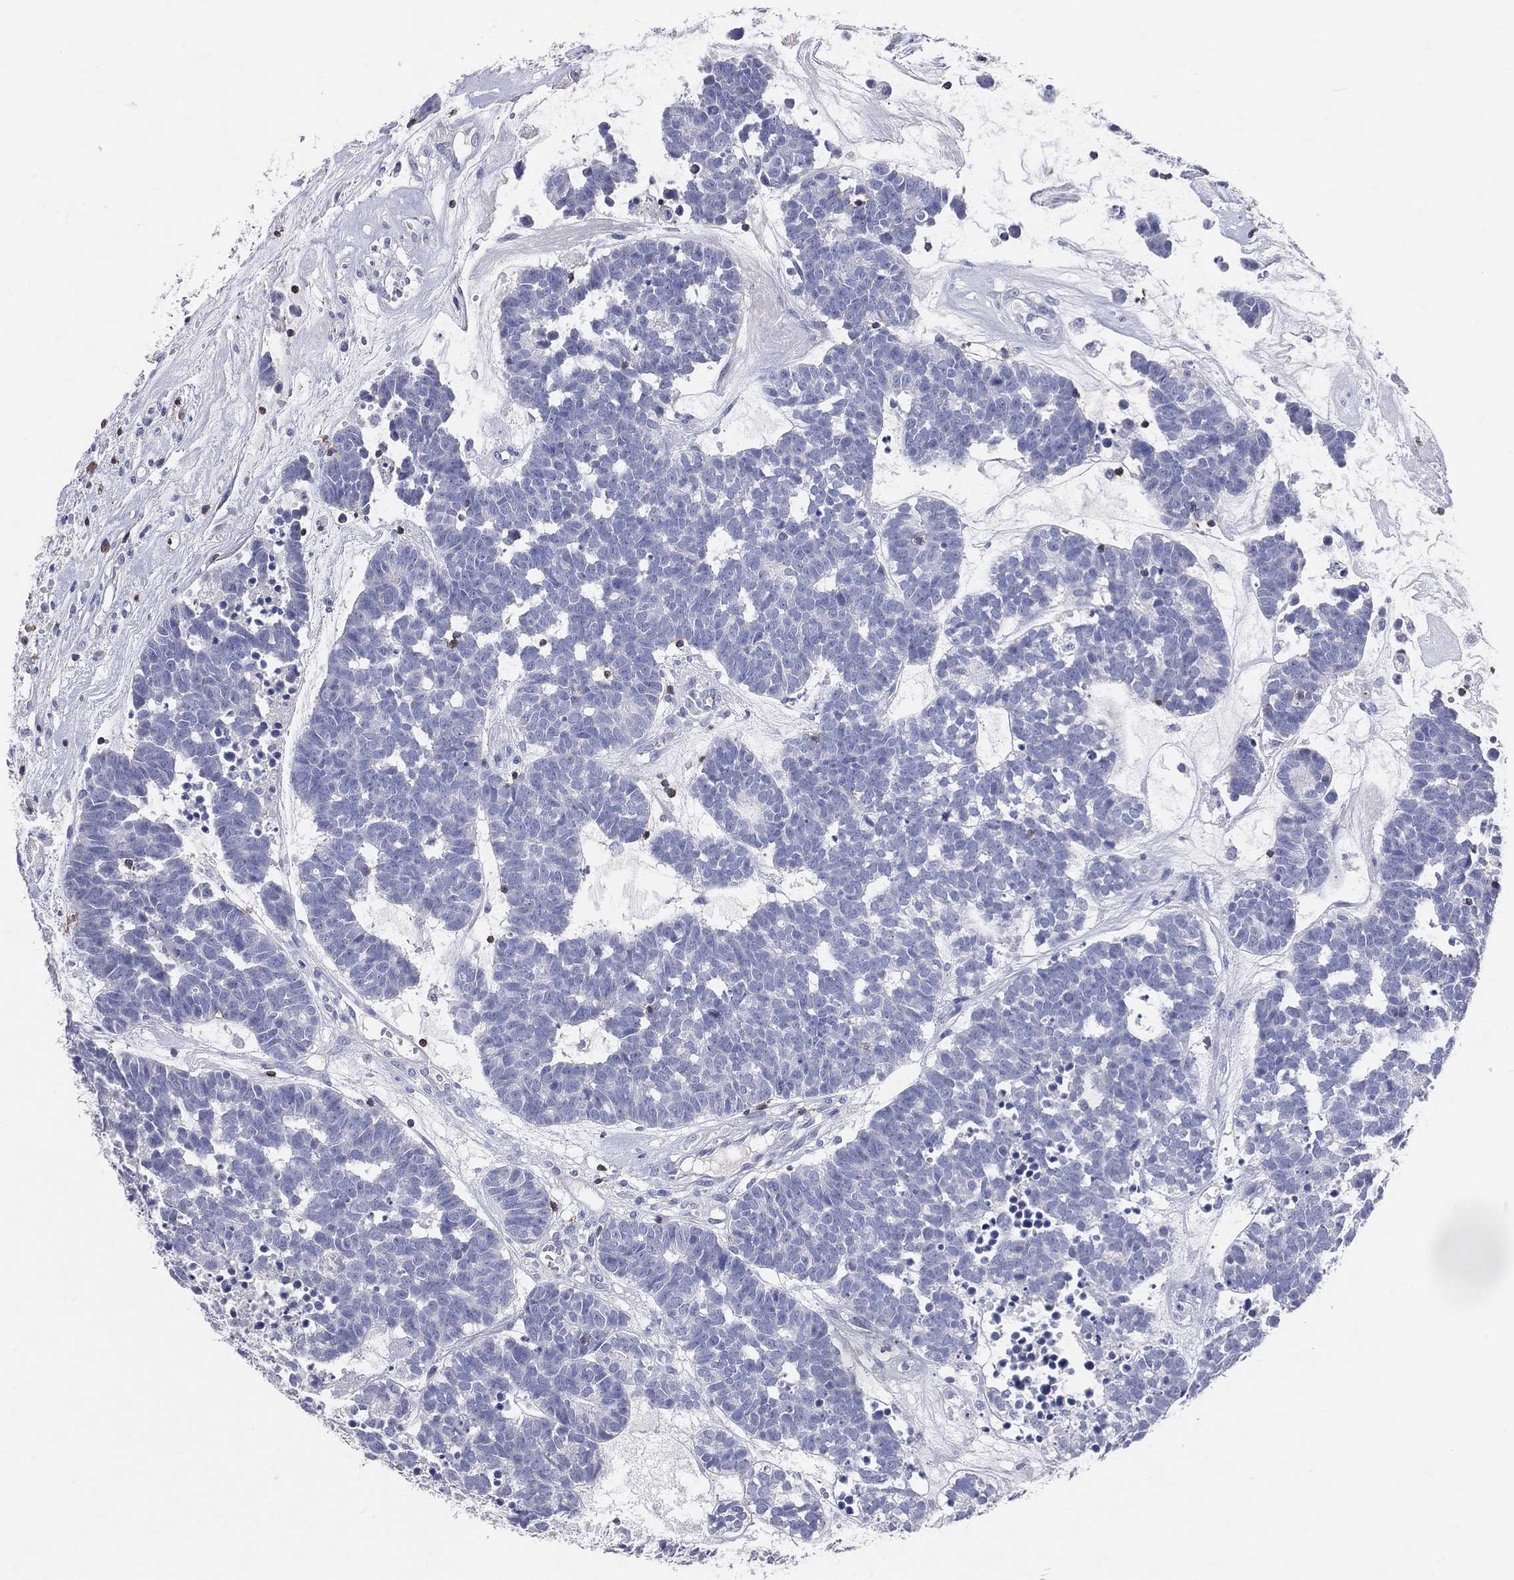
{"staining": {"intensity": "negative", "quantity": "none", "location": "none"}, "tissue": "head and neck cancer", "cell_type": "Tumor cells", "image_type": "cancer", "snomed": [{"axis": "morphology", "description": "Adenocarcinoma, NOS"}, {"axis": "topography", "description": "Head-Neck"}], "caption": "Human head and neck cancer stained for a protein using IHC displays no staining in tumor cells.", "gene": "LAT", "patient": {"sex": "female", "age": 81}}